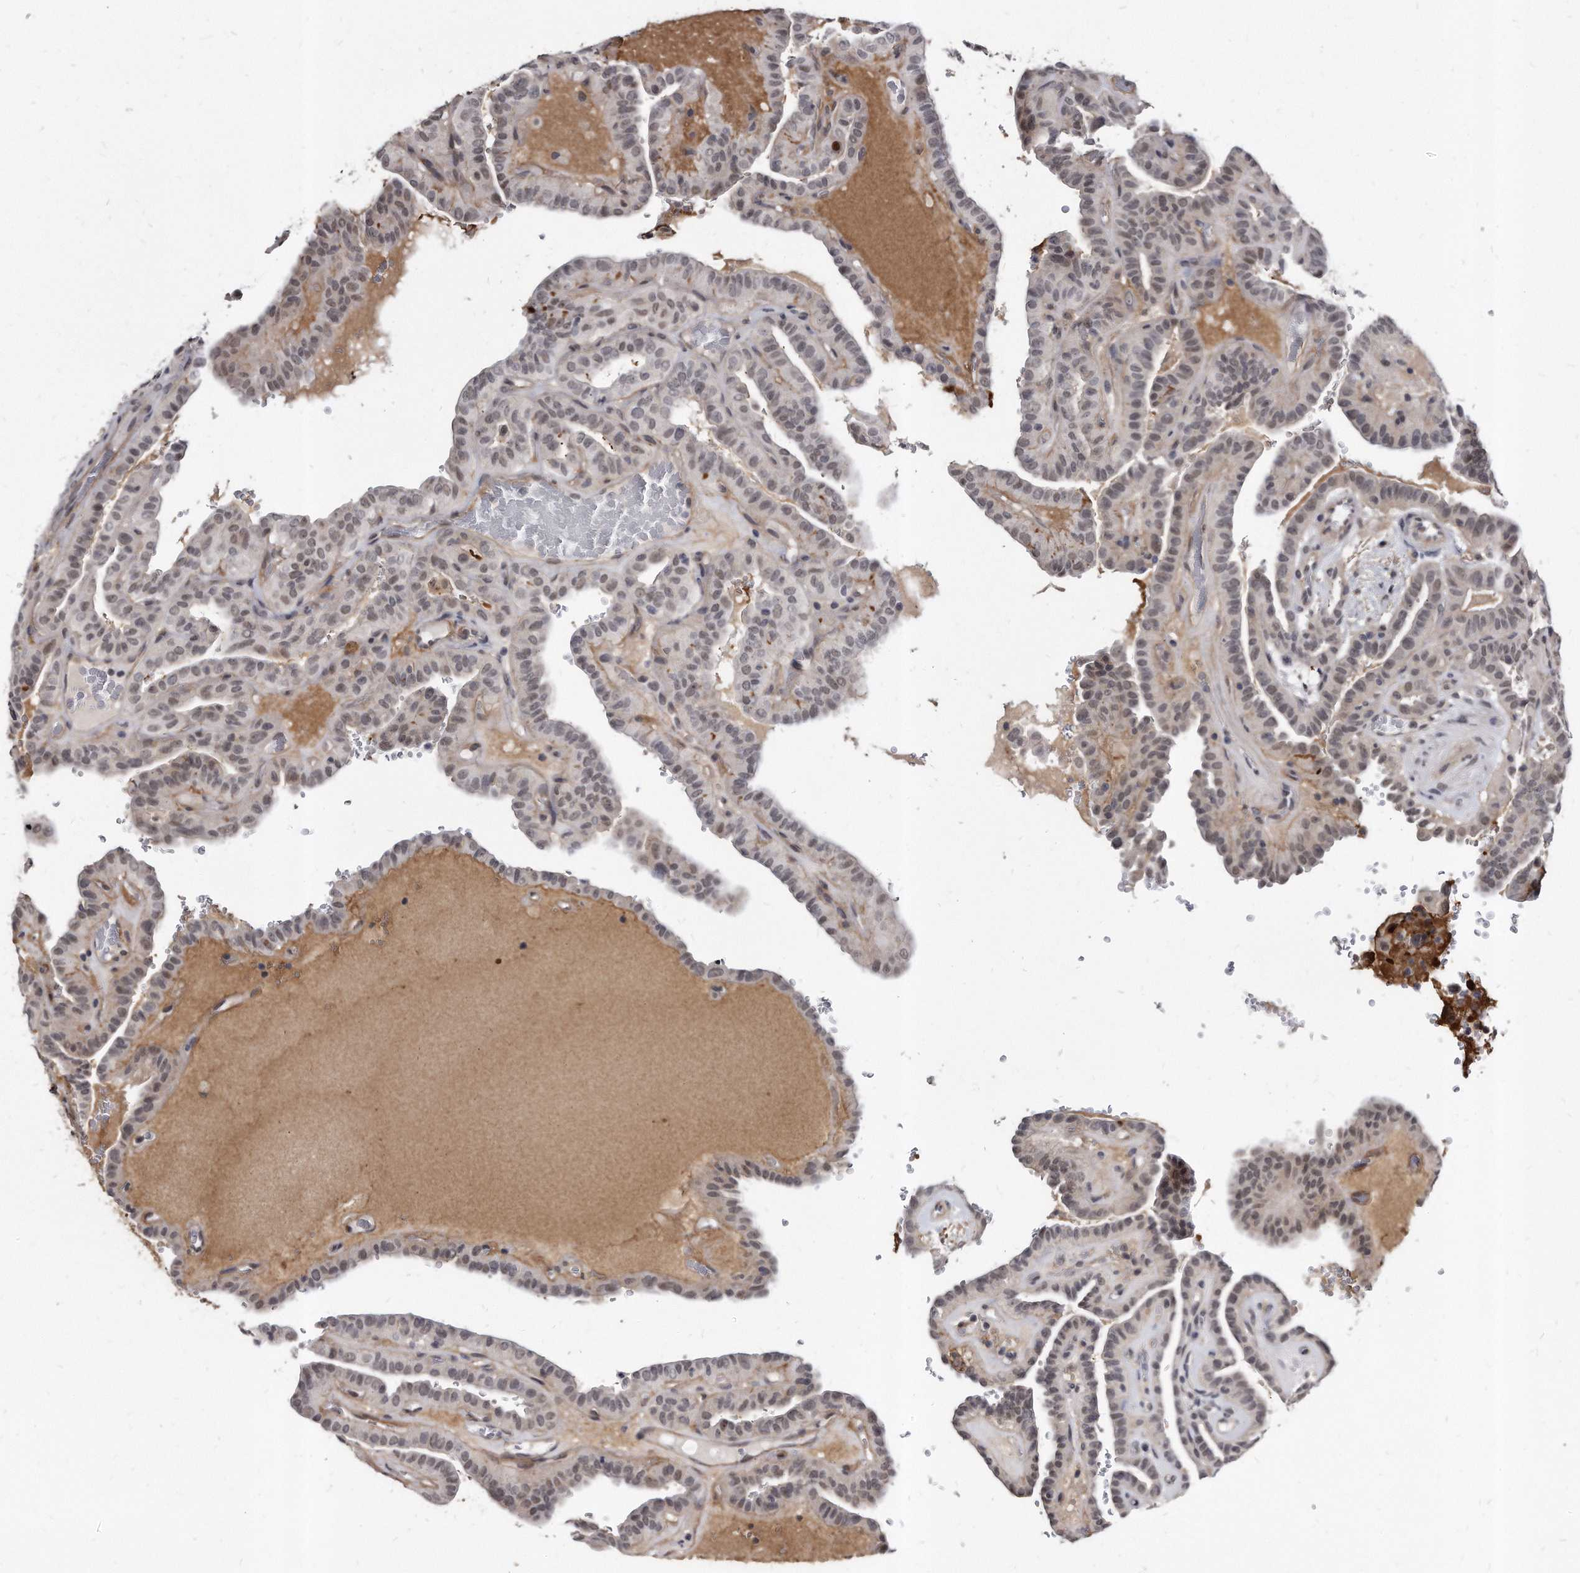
{"staining": {"intensity": "negative", "quantity": "none", "location": "none"}, "tissue": "thyroid cancer", "cell_type": "Tumor cells", "image_type": "cancer", "snomed": [{"axis": "morphology", "description": "Papillary adenocarcinoma, NOS"}, {"axis": "topography", "description": "Thyroid gland"}], "caption": "Micrograph shows no significant protein expression in tumor cells of thyroid papillary adenocarcinoma.", "gene": "KLHDC3", "patient": {"sex": "male", "age": 77}}